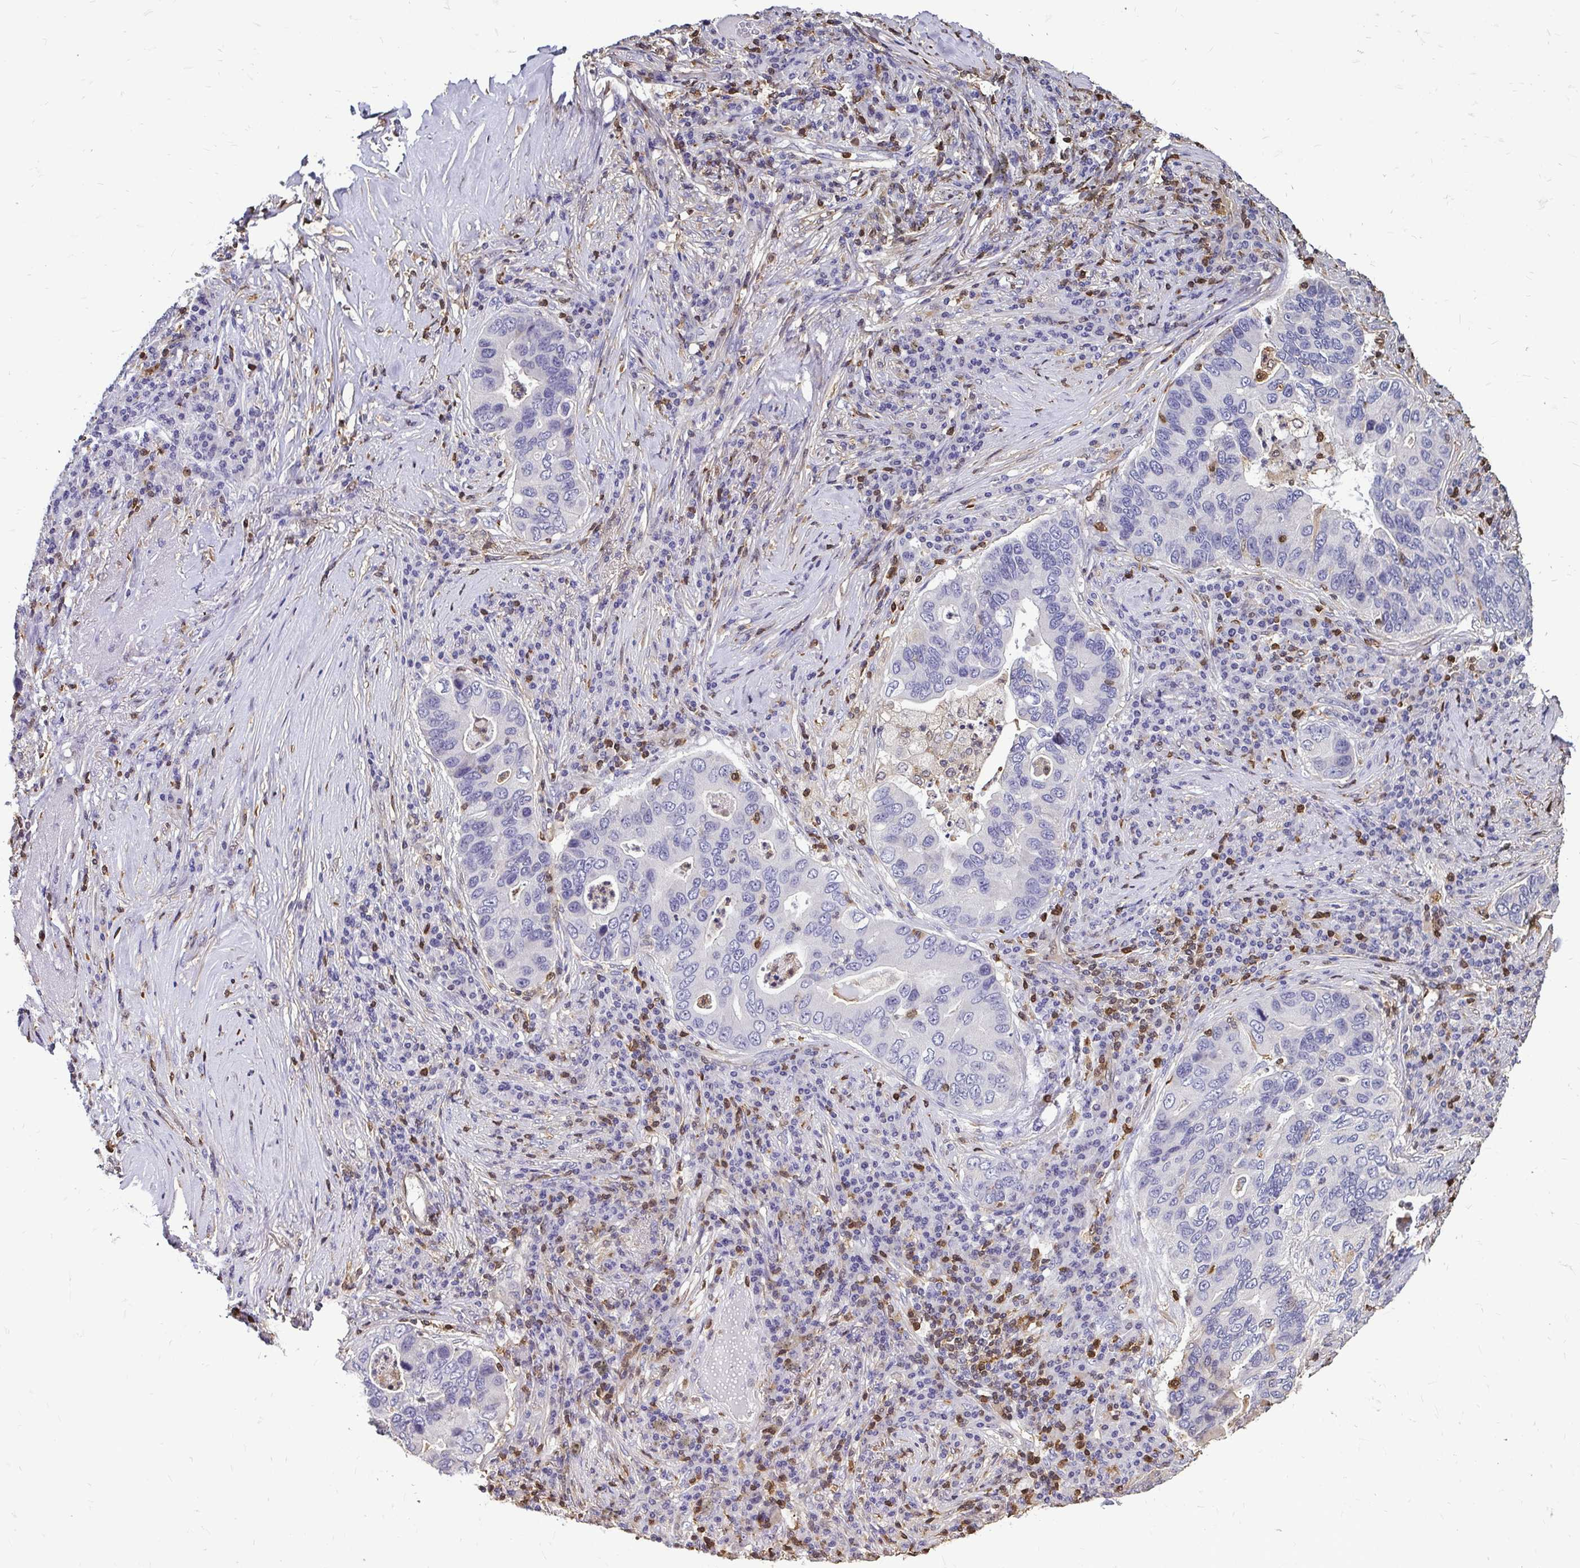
{"staining": {"intensity": "negative", "quantity": "none", "location": "none"}, "tissue": "lung cancer", "cell_type": "Tumor cells", "image_type": "cancer", "snomed": [{"axis": "morphology", "description": "Adenocarcinoma, NOS"}, {"axis": "morphology", "description": "Adenocarcinoma, metastatic, NOS"}, {"axis": "topography", "description": "Lymph node"}, {"axis": "topography", "description": "Lung"}], "caption": "This is a histopathology image of immunohistochemistry staining of lung cancer, which shows no expression in tumor cells.", "gene": "ZFP1", "patient": {"sex": "female", "age": 54}}